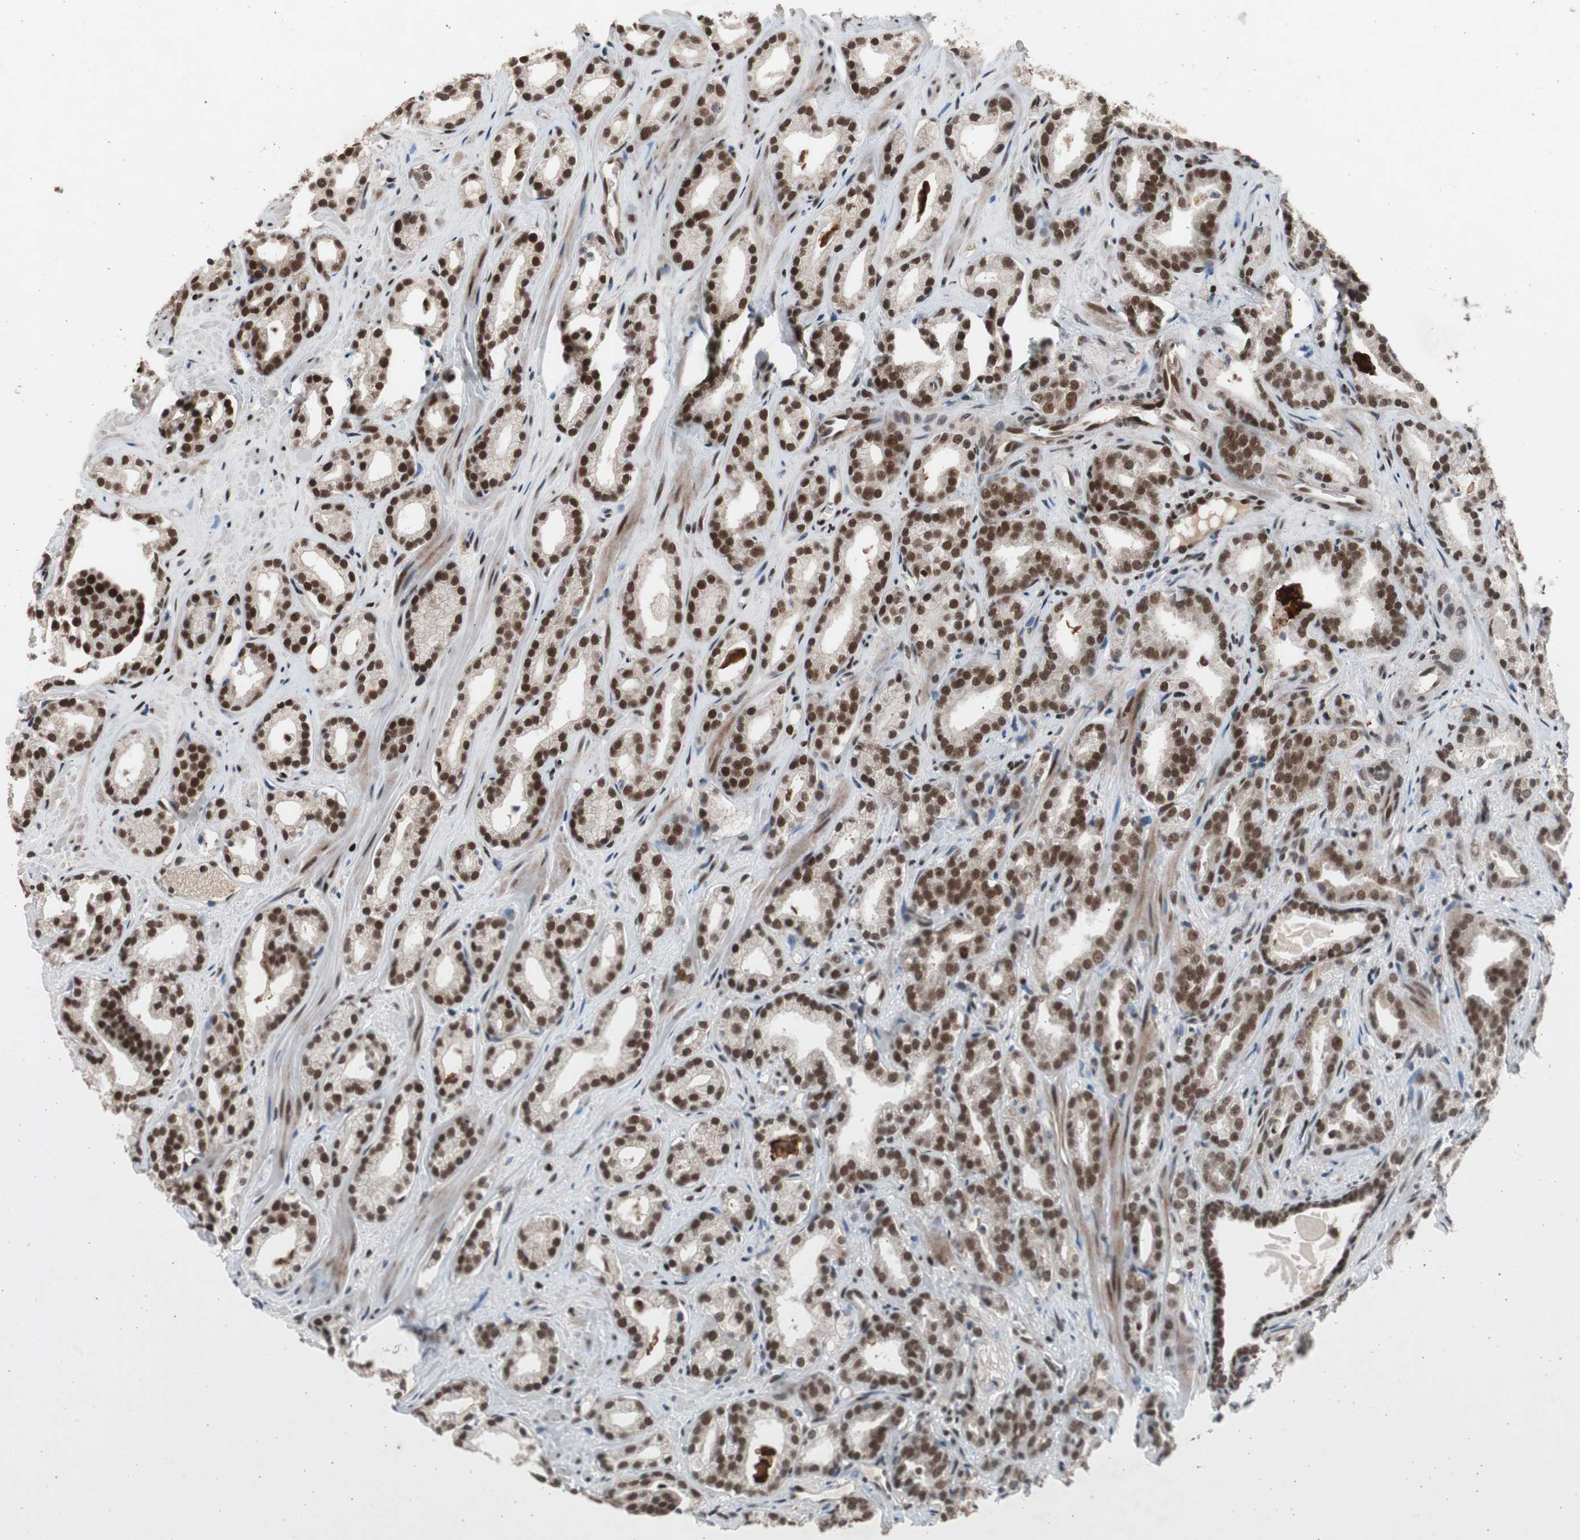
{"staining": {"intensity": "strong", "quantity": ">75%", "location": "nuclear"}, "tissue": "prostate cancer", "cell_type": "Tumor cells", "image_type": "cancer", "snomed": [{"axis": "morphology", "description": "Adenocarcinoma, Low grade"}, {"axis": "topography", "description": "Prostate"}], "caption": "This is a histology image of immunohistochemistry (IHC) staining of low-grade adenocarcinoma (prostate), which shows strong staining in the nuclear of tumor cells.", "gene": "RPA1", "patient": {"sex": "male", "age": 63}}